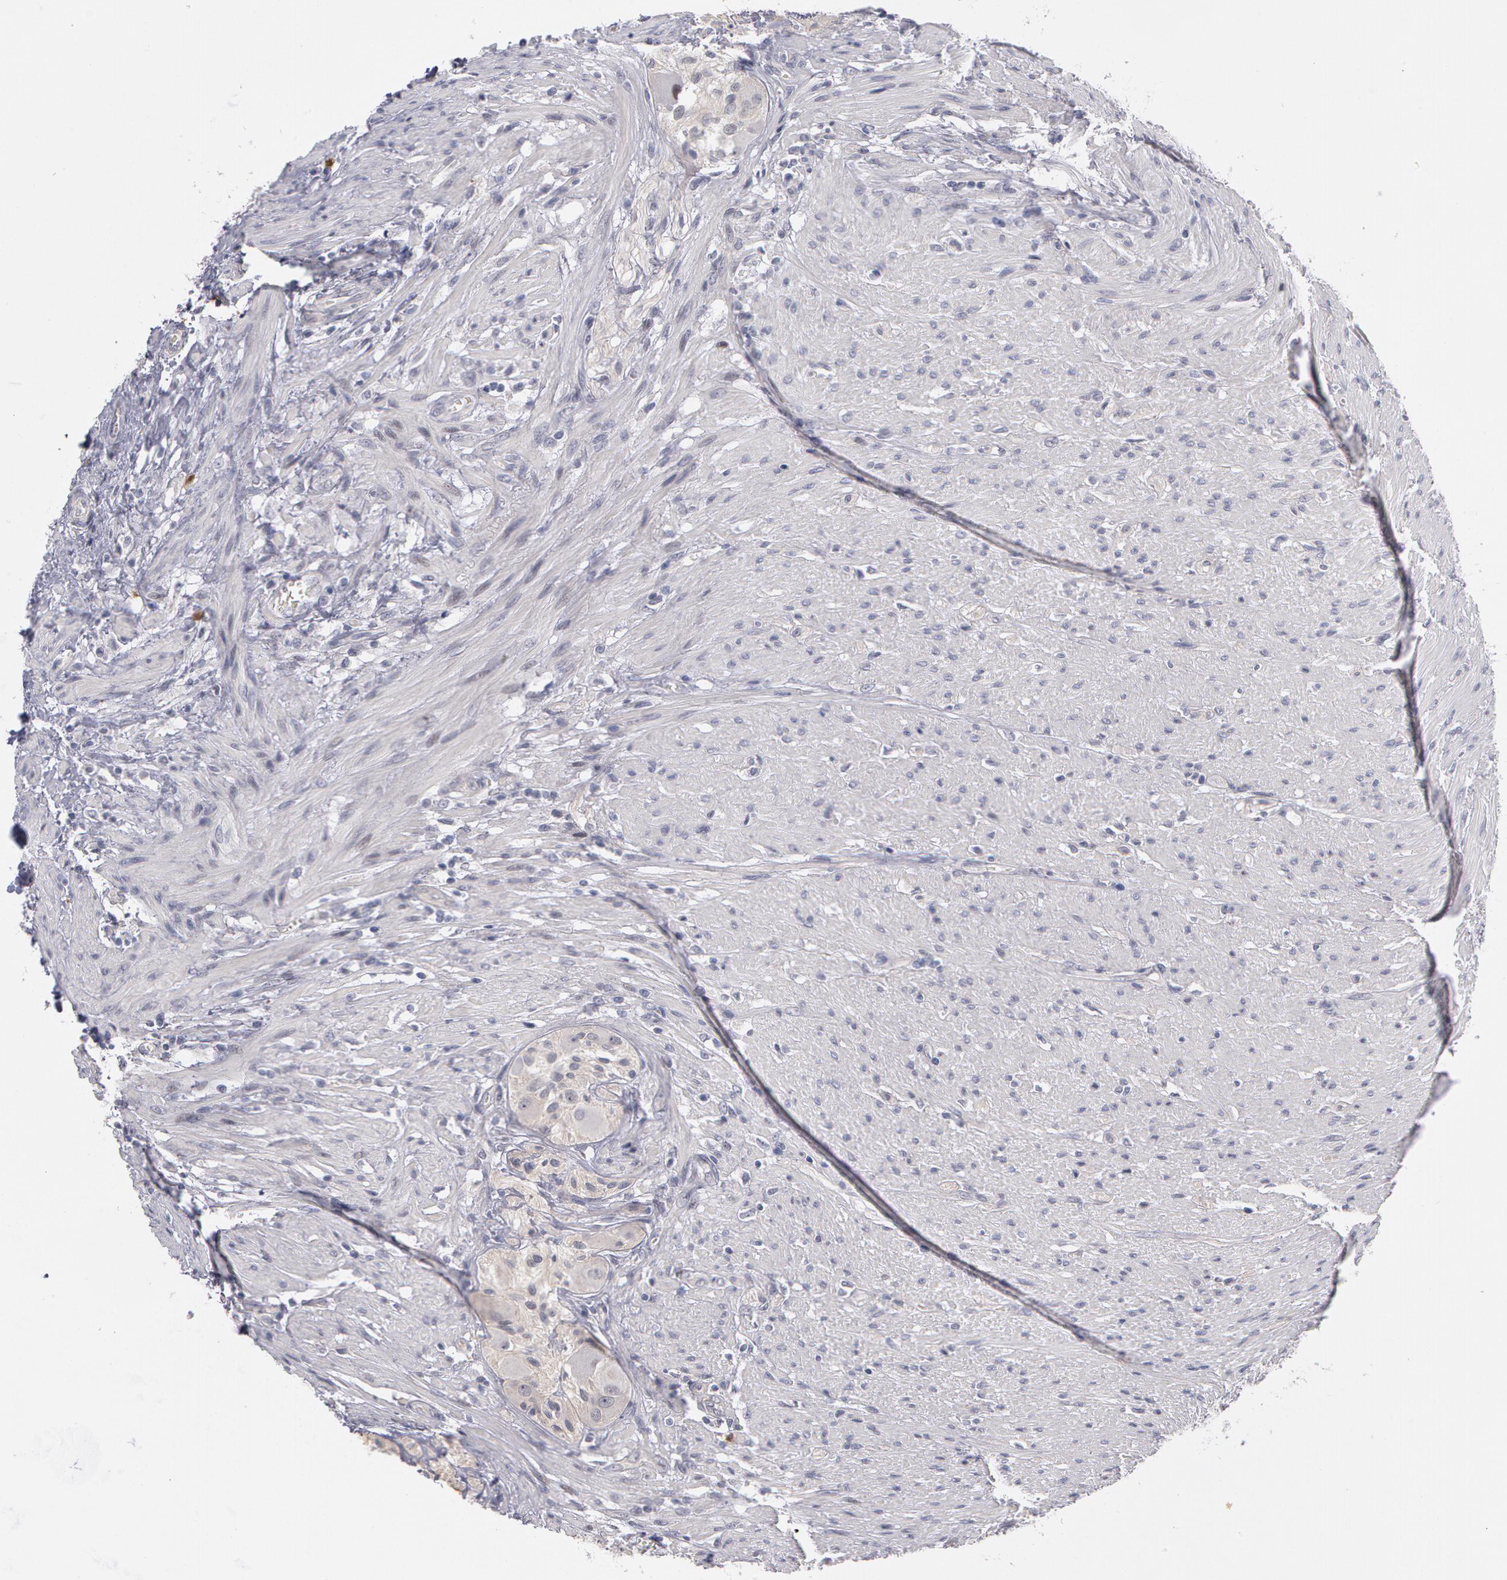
{"staining": {"intensity": "negative", "quantity": "none", "location": "none"}, "tissue": "colorectal cancer", "cell_type": "Tumor cells", "image_type": "cancer", "snomed": [{"axis": "morphology", "description": "Adenocarcinoma, NOS"}, {"axis": "topography", "description": "Colon"}], "caption": "There is no significant staining in tumor cells of colorectal cancer (adenocarcinoma).", "gene": "PRICKLE1", "patient": {"sex": "female", "age": 46}}